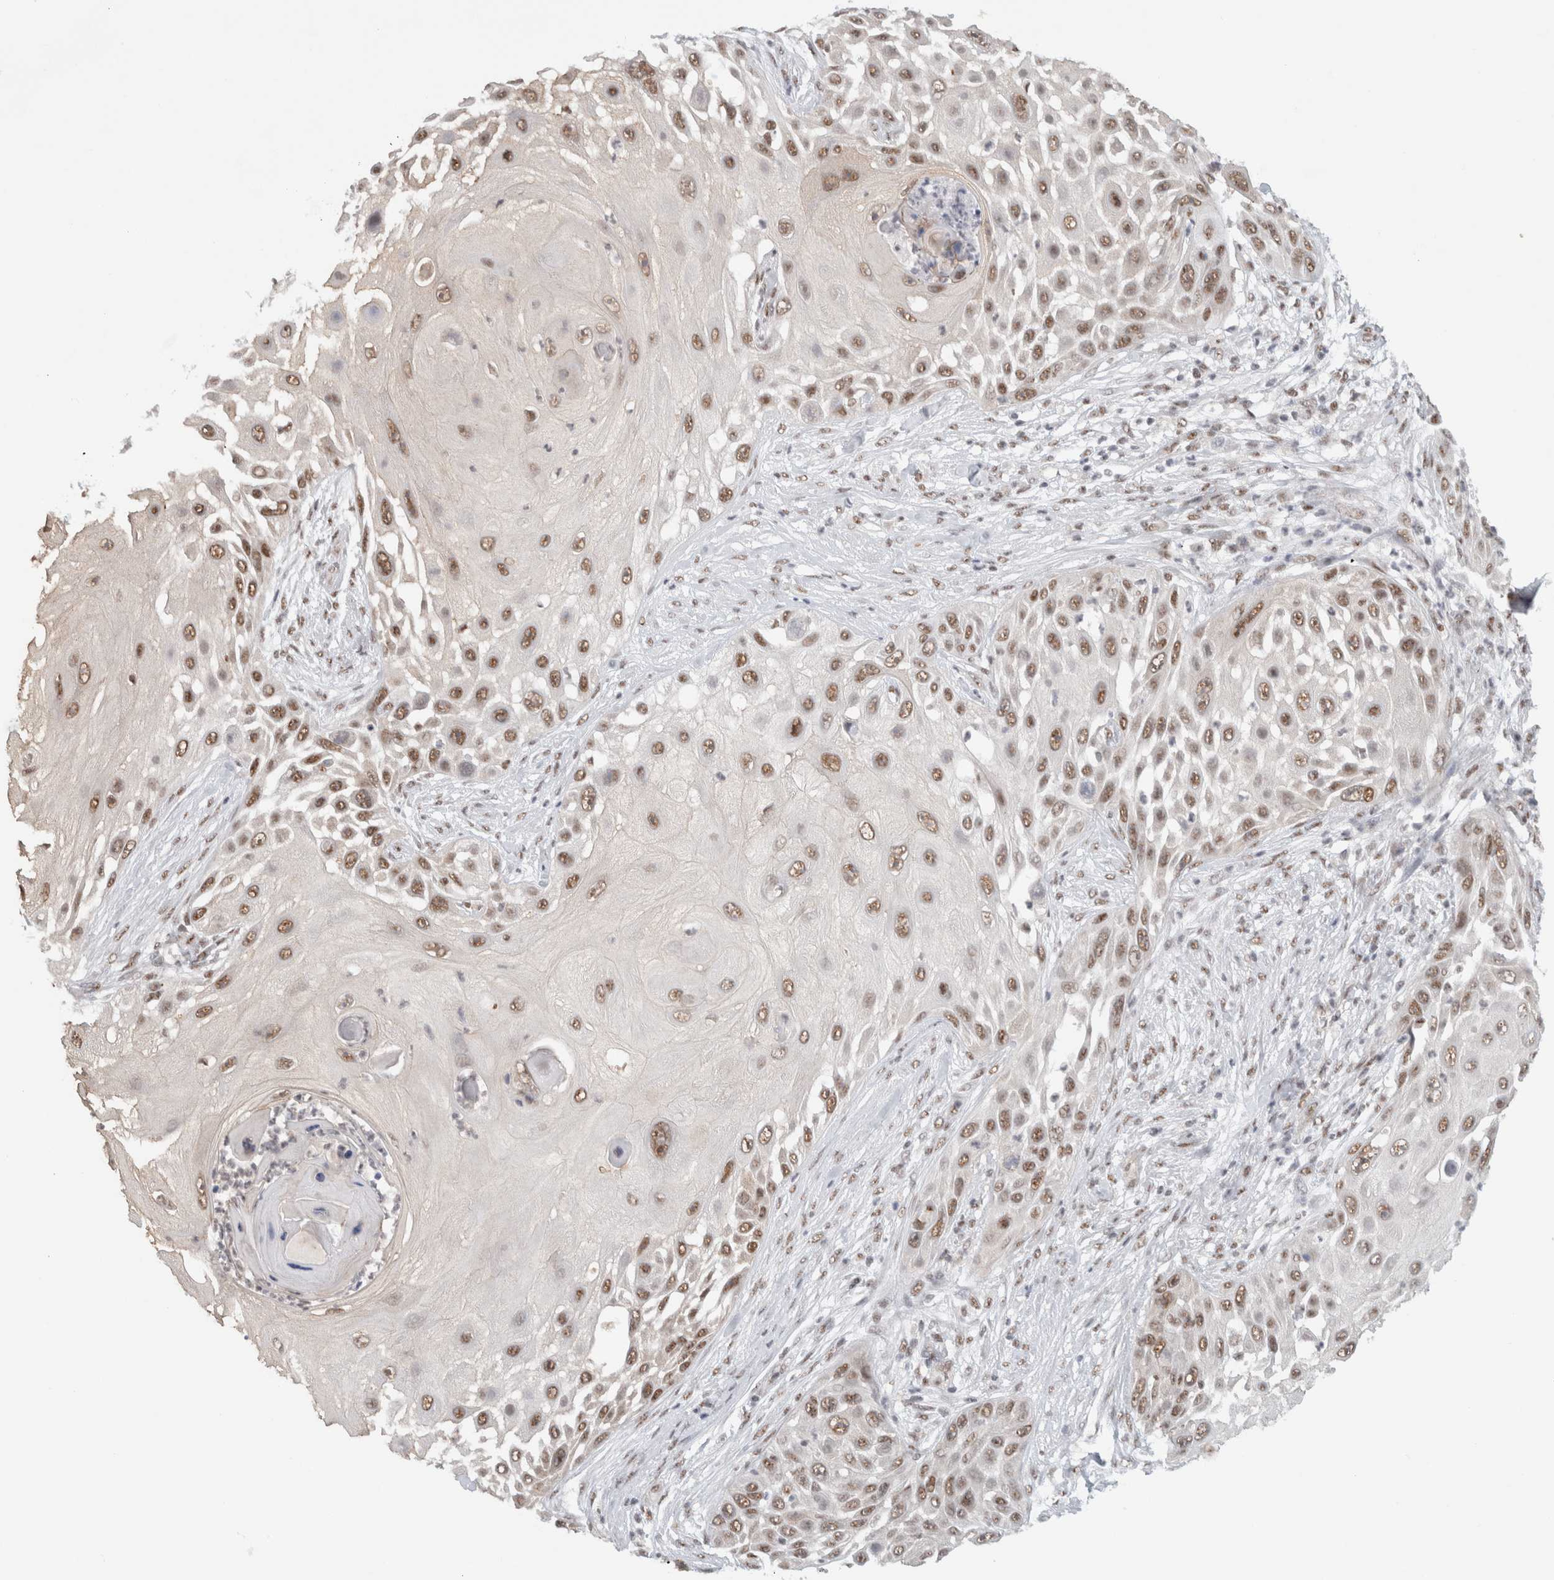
{"staining": {"intensity": "moderate", "quantity": ">75%", "location": "nuclear"}, "tissue": "skin cancer", "cell_type": "Tumor cells", "image_type": "cancer", "snomed": [{"axis": "morphology", "description": "Squamous cell carcinoma, NOS"}, {"axis": "topography", "description": "Skin"}], "caption": "This histopathology image demonstrates immunohistochemistry staining of human skin cancer, with medium moderate nuclear staining in approximately >75% of tumor cells.", "gene": "TRMT12", "patient": {"sex": "female", "age": 44}}